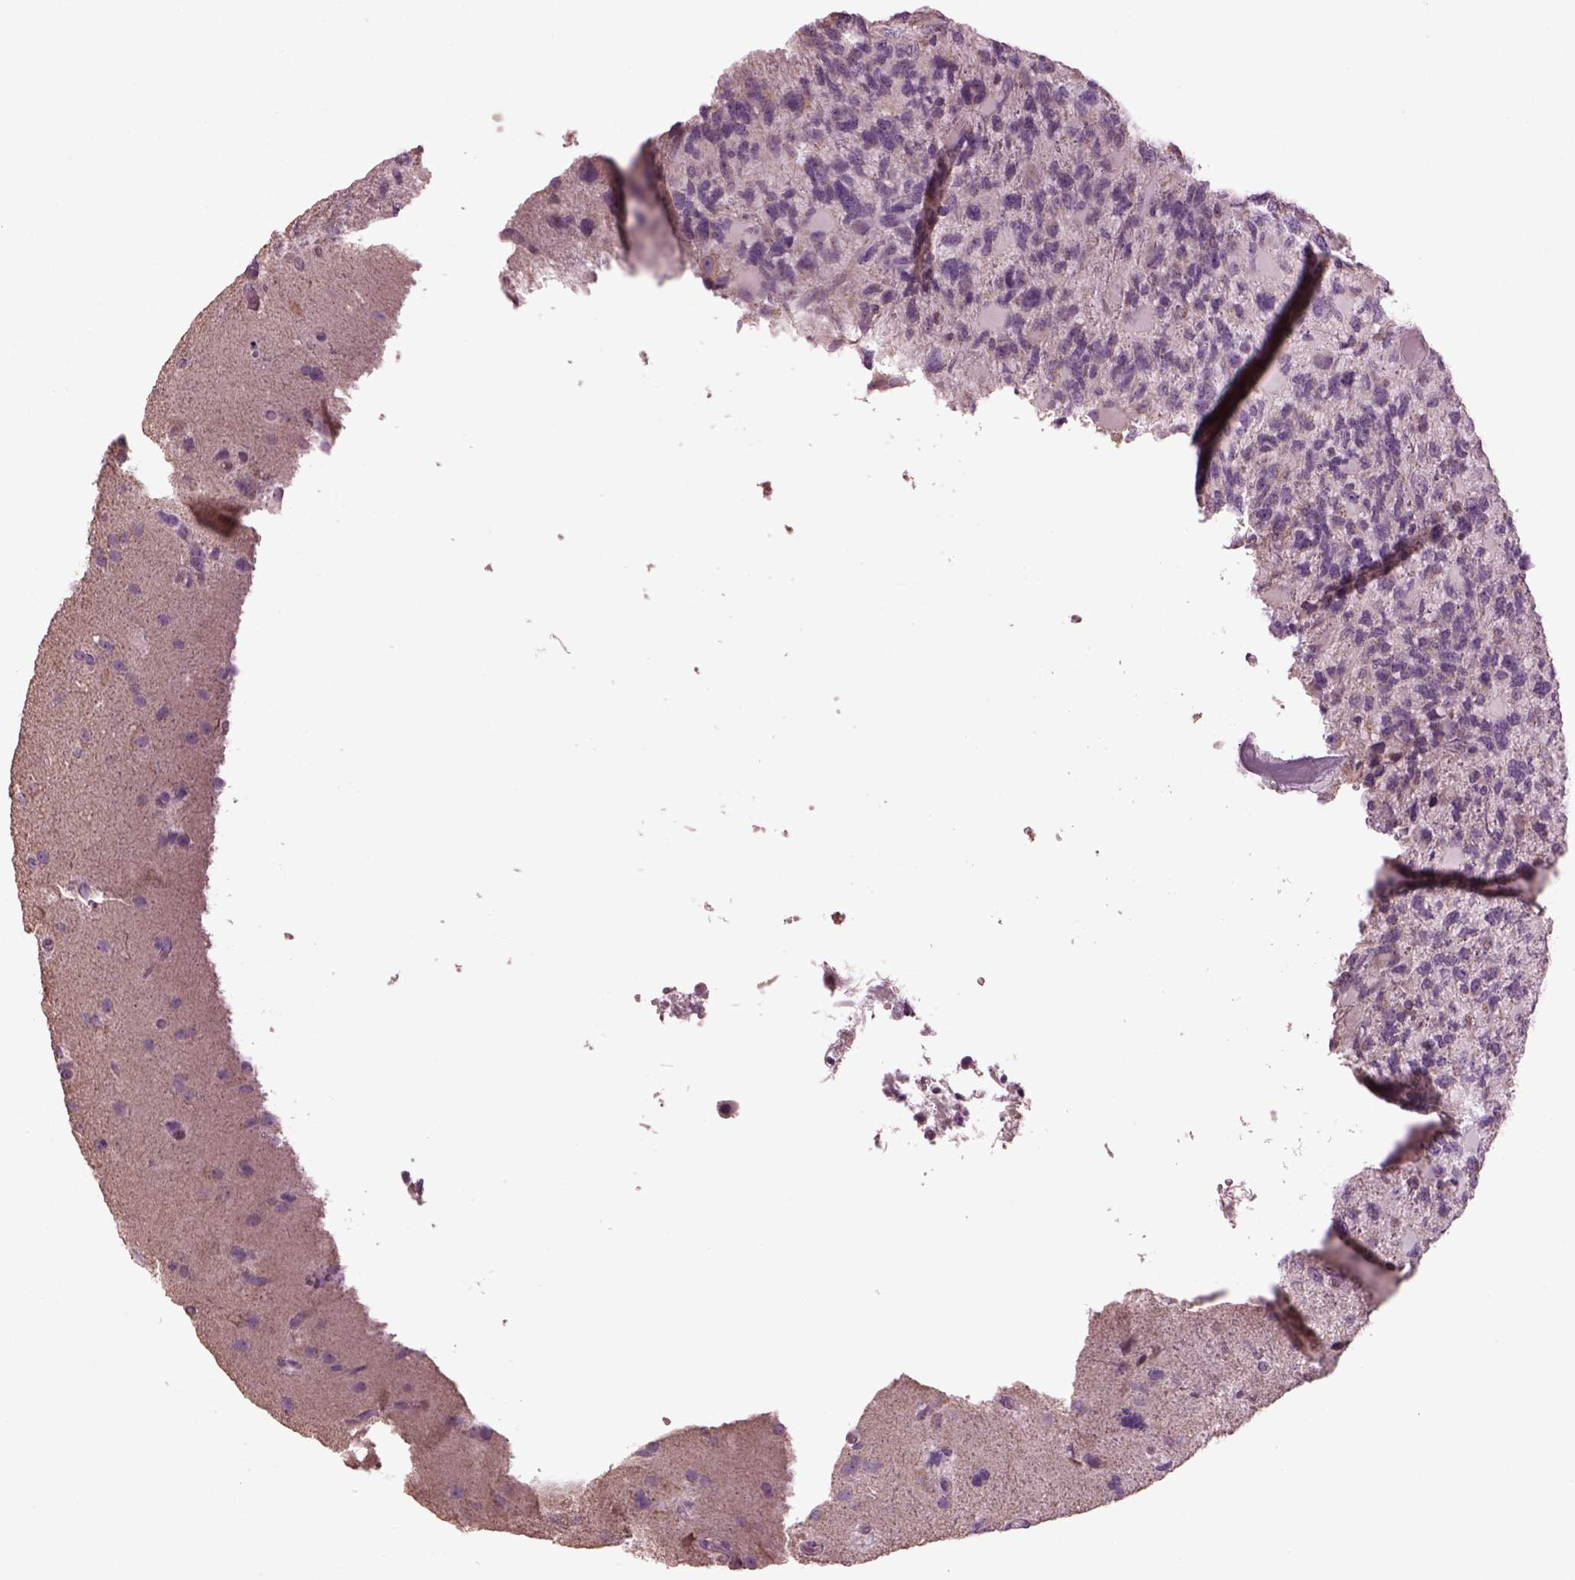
{"staining": {"intensity": "negative", "quantity": "none", "location": "none"}, "tissue": "glioma", "cell_type": "Tumor cells", "image_type": "cancer", "snomed": [{"axis": "morphology", "description": "Glioma, malignant, High grade"}, {"axis": "topography", "description": "Brain"}], "caption": "High power microscopy image of an immunohistochemistry photomicrograph of malignant glioma (high-grade), revealing no significant staining in tumor cells.", "gene": "SPATA7", "patient": {"sex": "female", "age": 71}}